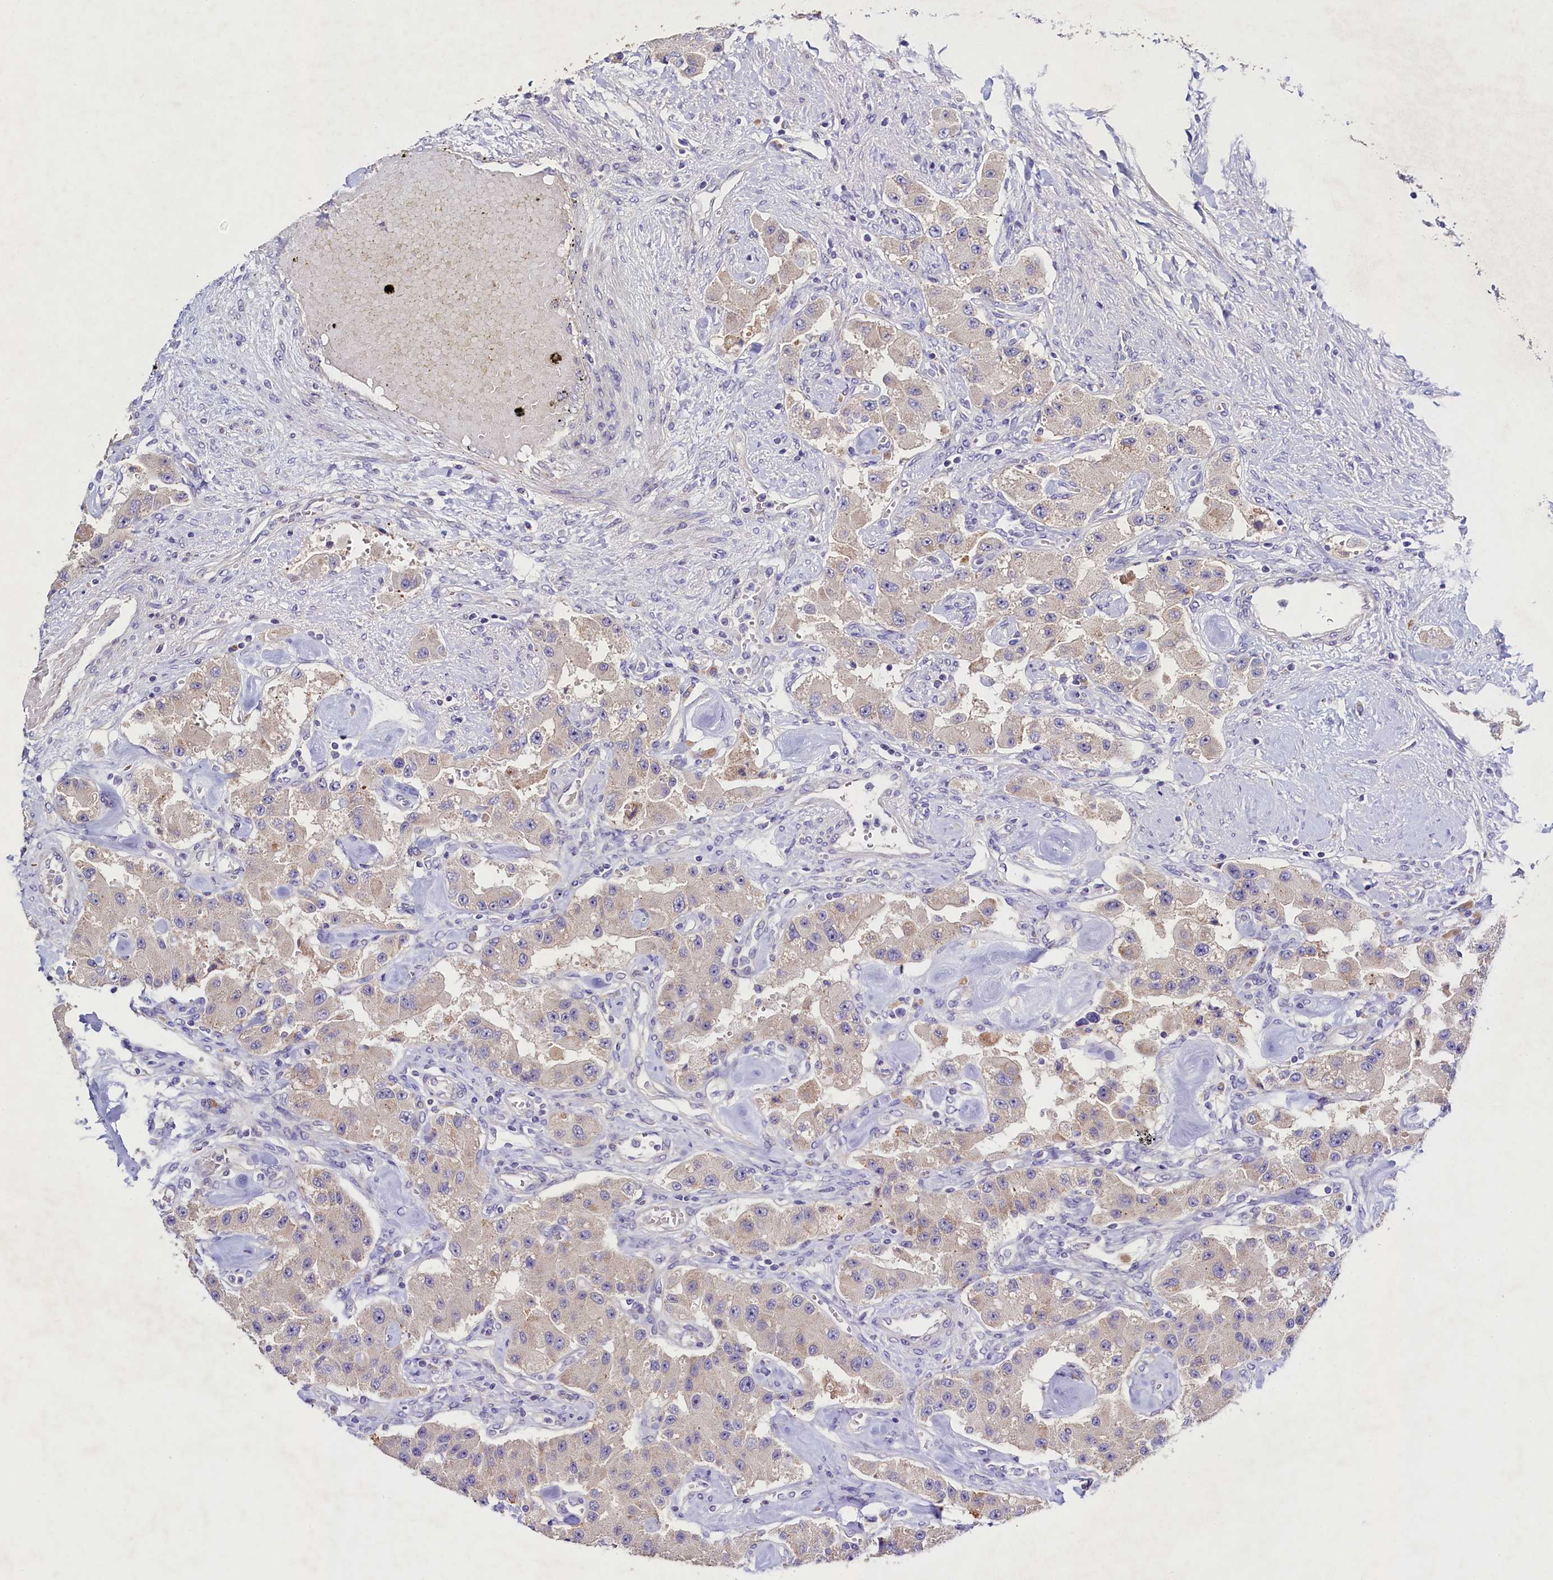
{"staining": {"intensity": "negative", "quantity": "none", "location": "none"}, "tissue": "carcinoid", "cell_type": "Tumor cells", "image_type": "cancer", "snomed": [{"axis": "morphology", "description": "Carcinoid, malignant, NOS"}, {"axis": "topography", "description": "Pancreas"}], "caption": "High magnification brightfield microscopy of carcinoid (malignant) stained with DAB (3,3'-diaminobenzidine) (brown) and counterstained with hematoxylin (blue): tumor cells show no significant staining.", "gene": "FXYD6", "patient": {"sex": "male", "age": 41}}